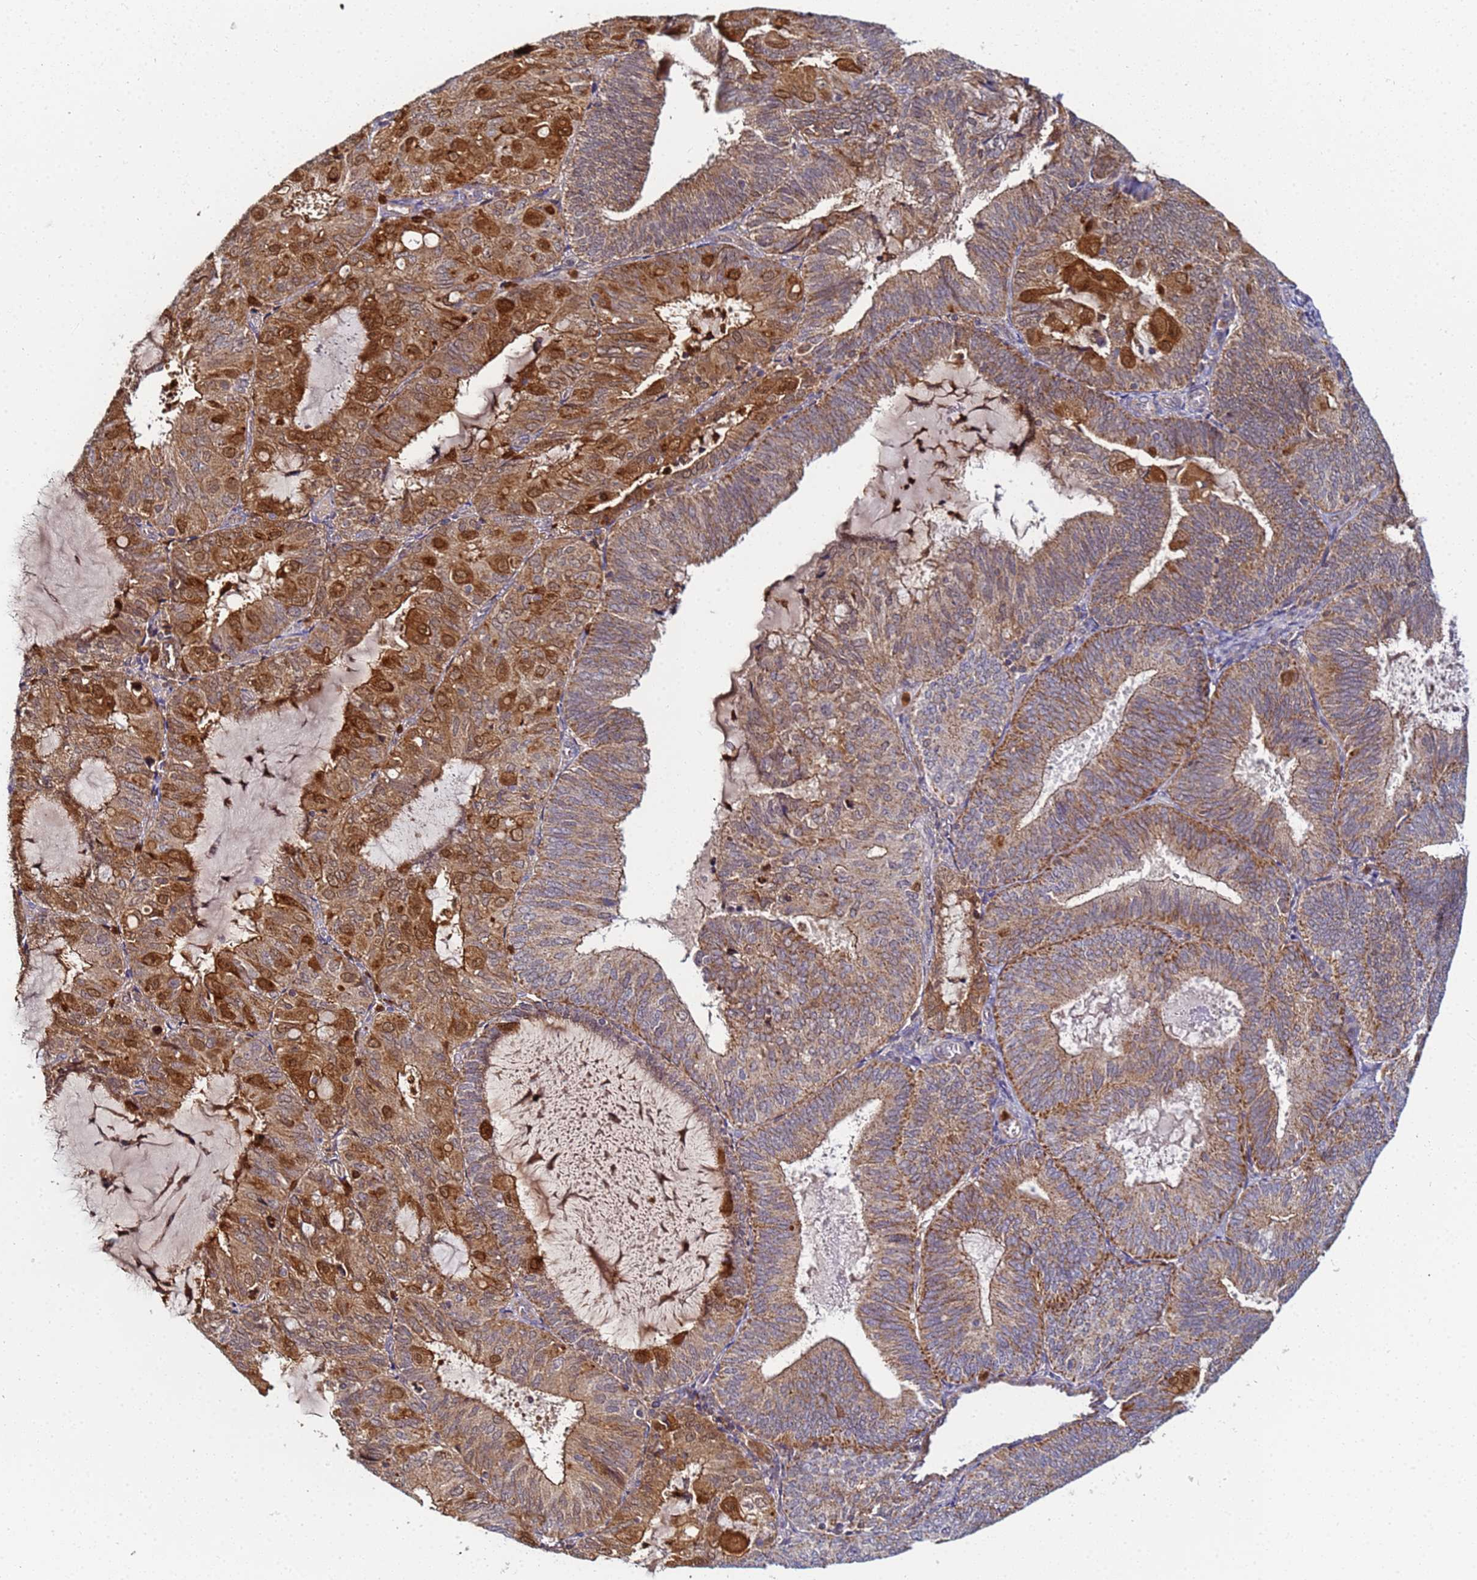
{"staining": {"intensity": "moderate", "quantity": ">75%", "location": "cytoplasmic/membranous,nuclear"}, "tissue": "endometrial cancer", "cell_type": "Tumor cells", "image_type": "cancer", "snomed": [{"axis": "morphology", "description": "Adenocarcinoma, NOS"}, {"axis": "topography", "description": "Endometrium"}], "caption": "Immunohistochemical staining of human adenocarcinoma (endometrial) shows medium levels of moderate cytoplasmic/membranous and nuclear staining in approximately >75% of tumor cells.", "gene": "CCDC127", "patient": {"sex": "female", "age": 81}}